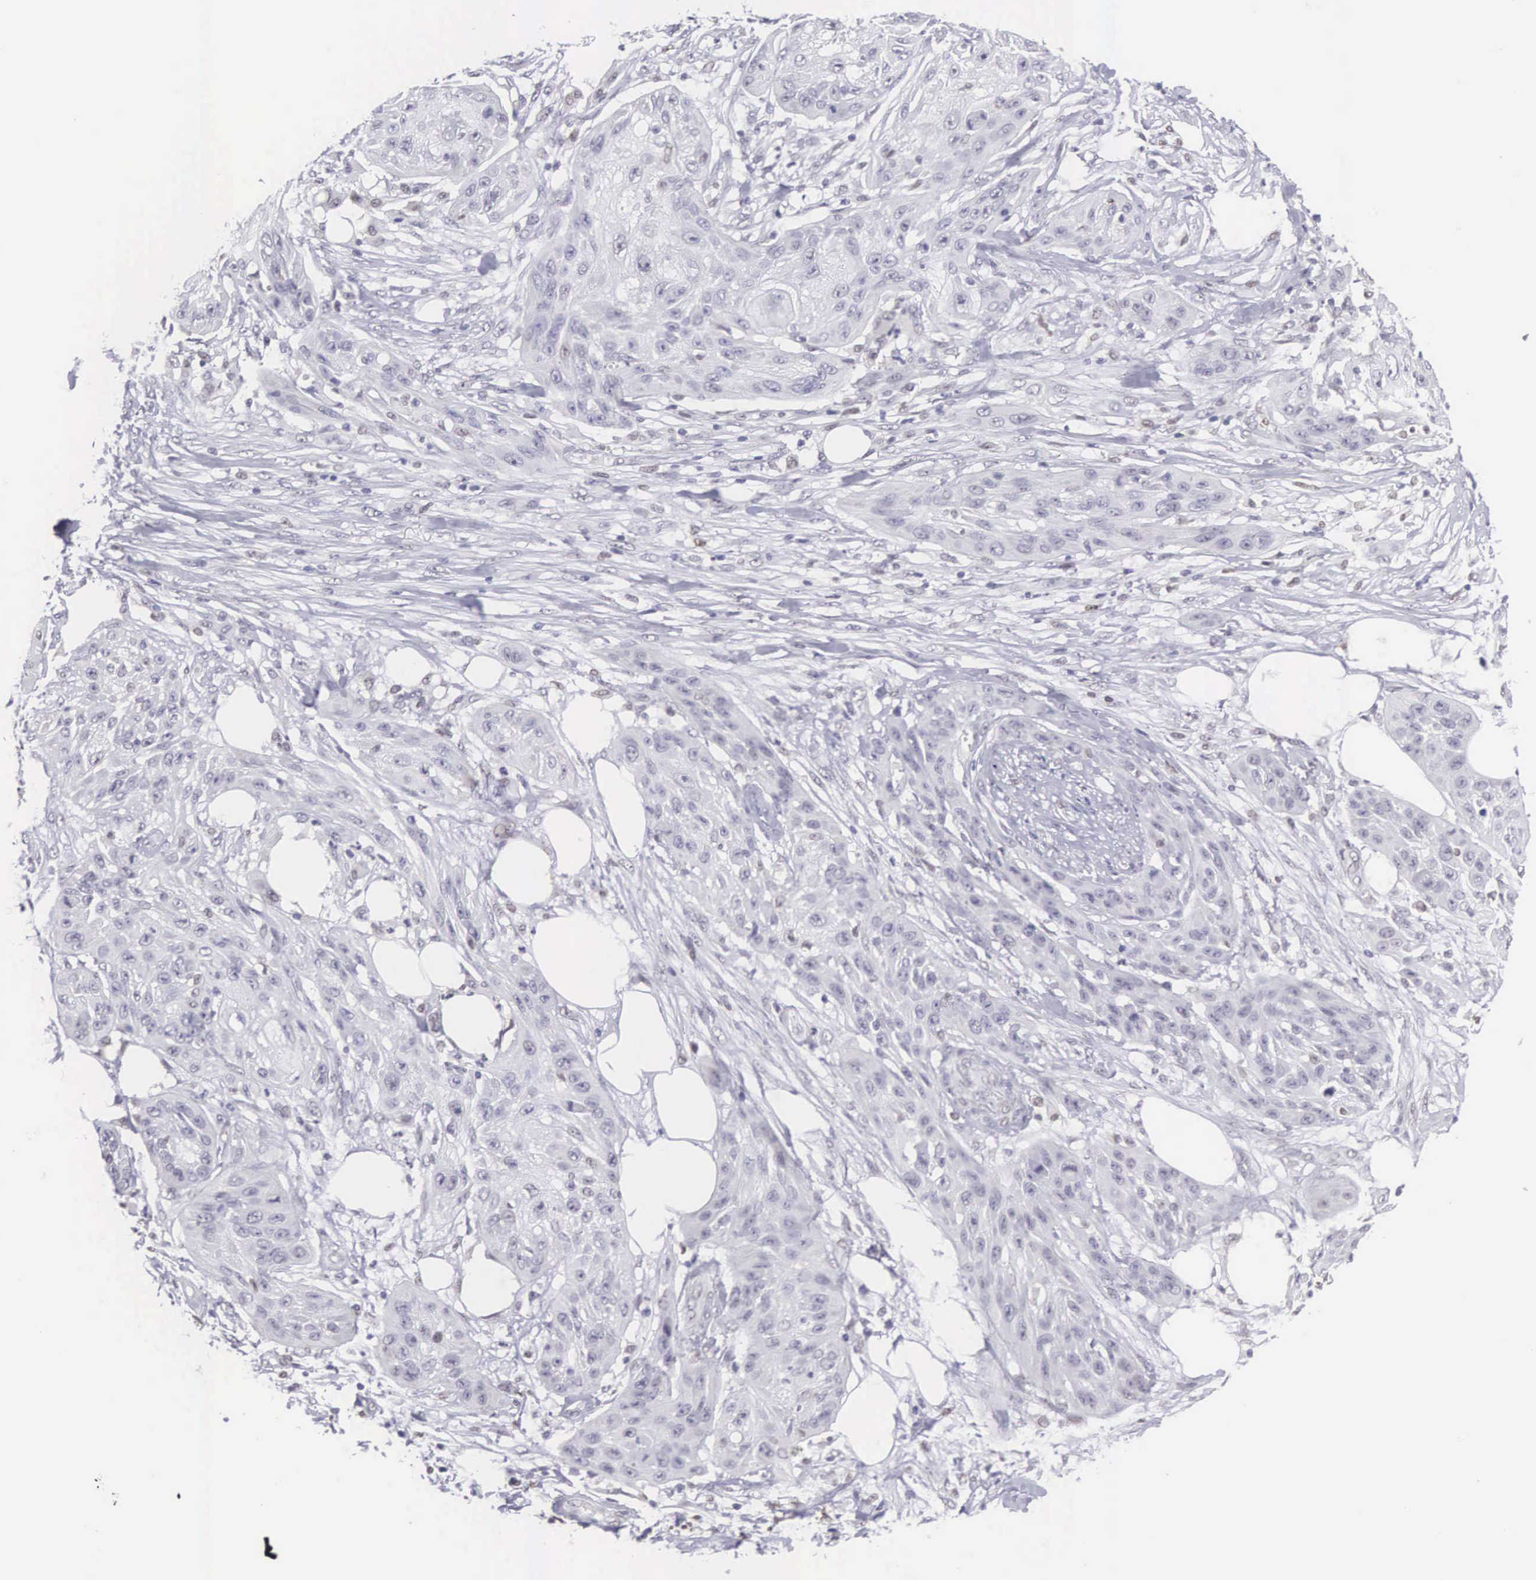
{"staining": {"intensity": "negative", "quantity": "none", "location": "none"}, "tissue": "skin cancer", "cell_type": "Tumor cells", "image_type": "cancer", "snomed": [{"axis": "morphology", "description": "Squamous cell carcinoma, NOS"}, {"axis": "topography", "description": "Skin"}], "caption": "This is a histopathology image of IHC staining of squamous cell carcinoma (skin), which shows no positivity in tumor cells.", "gene": "ETV6", "patient": {"sex": "female", "age": 88}}